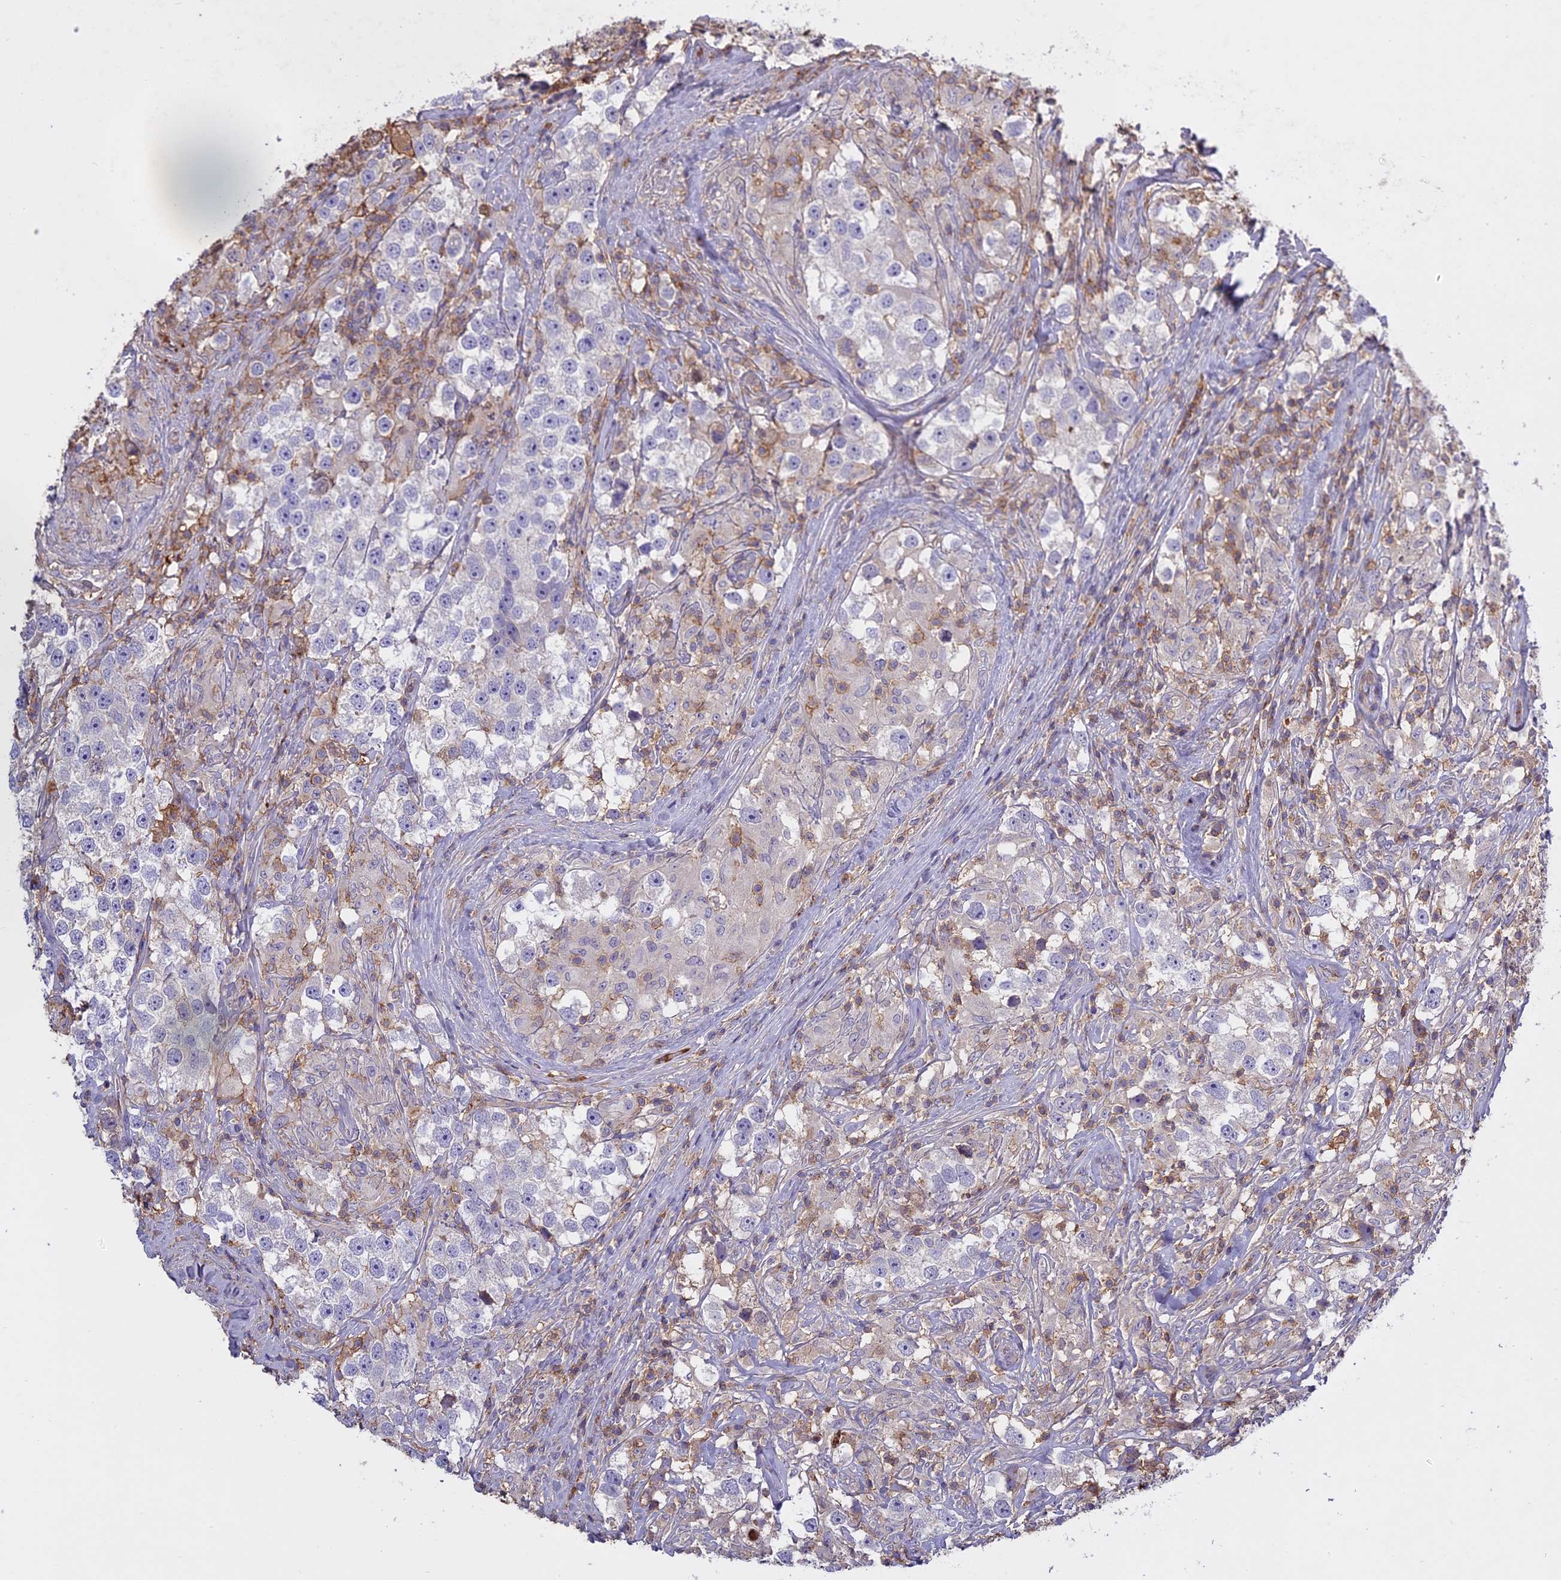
{"staining": {"intensity": "negative", "quantity": "none", "location": "none"}, "tissue": "testis cancer", "cell_type": "Tumor cells", "image_type": "cancer", "snomed": [{"axis": "morphology", "description": "Seminoma, NOS"}, {"axis": "topography", "description": "Testis"}], "caption": "DAB immunohistochemical staining of testis cancer reveals no significant staining in tumor cells.", "gene": "CFAP119", "patient": {"sex": "male", "age": 46}}